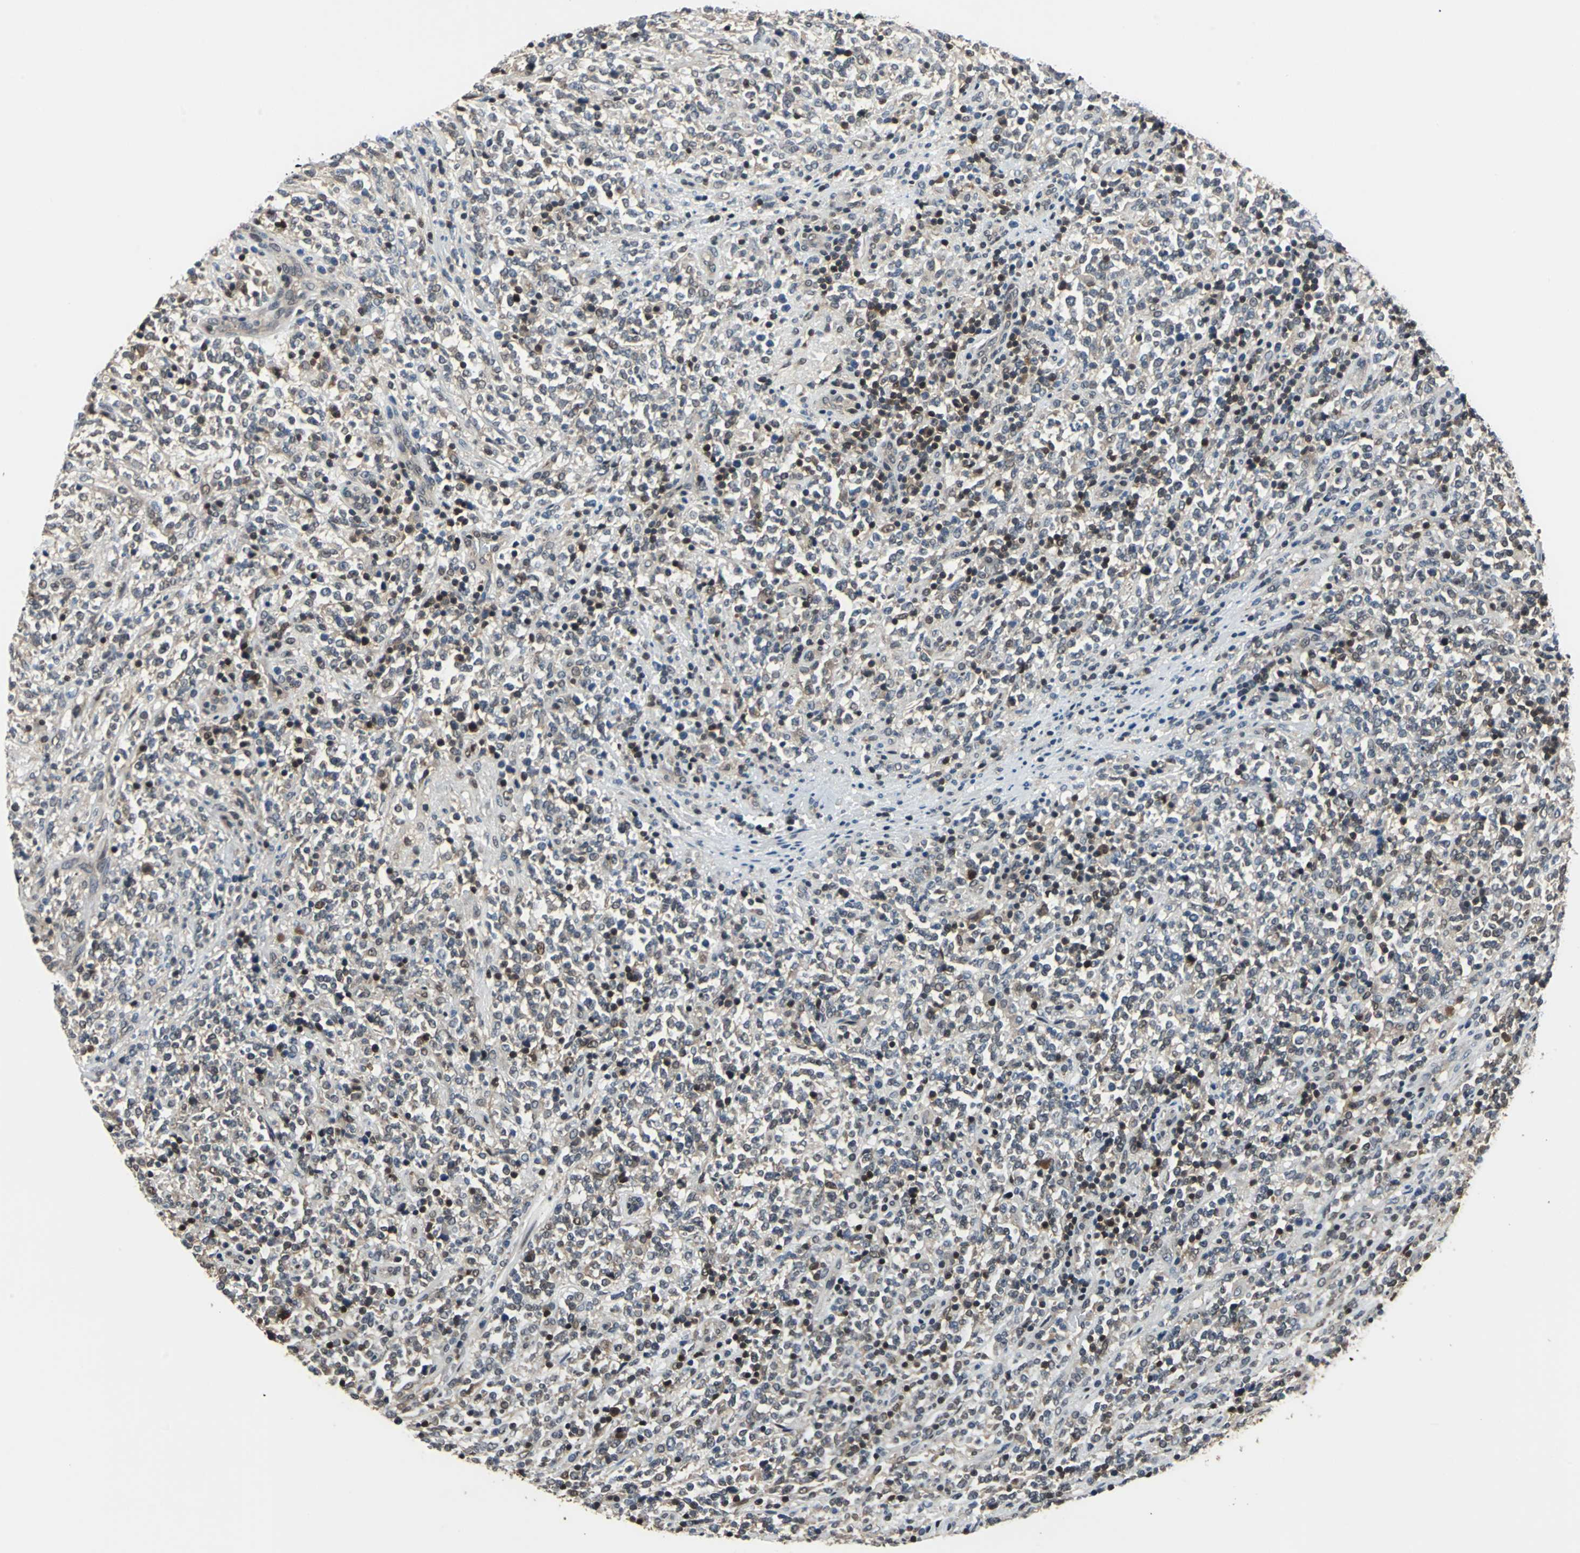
{"staining": {"intensity": "moderate", "quantity": ">75%", "location": "cytoplasmic/membranous,nuclear"}, "tissue": "lymphoma", "cell_type": "Tumor cells", "image_type": "cancer", "snomed": [{"axis": "morphology", "description": "Malignant lymphoma, non-Hodgkin's type, High grade"}, {"axis": "topography", "description": "Soft tissue"}], "caption": "Immunohistochemical staining of human high-grade malignant lymphoma, non-Hodgkin's type displays moderate cytoplasmic/membranous and nuclear protein staining in about >75% of tumor cells. The protein of interest is stained brown, and the nuclei are stained in blue (DAB IHC with brightfield microscopy, high magnification).", "gene": "PSME1", "patient": {"sex": "male", "age": 18}}